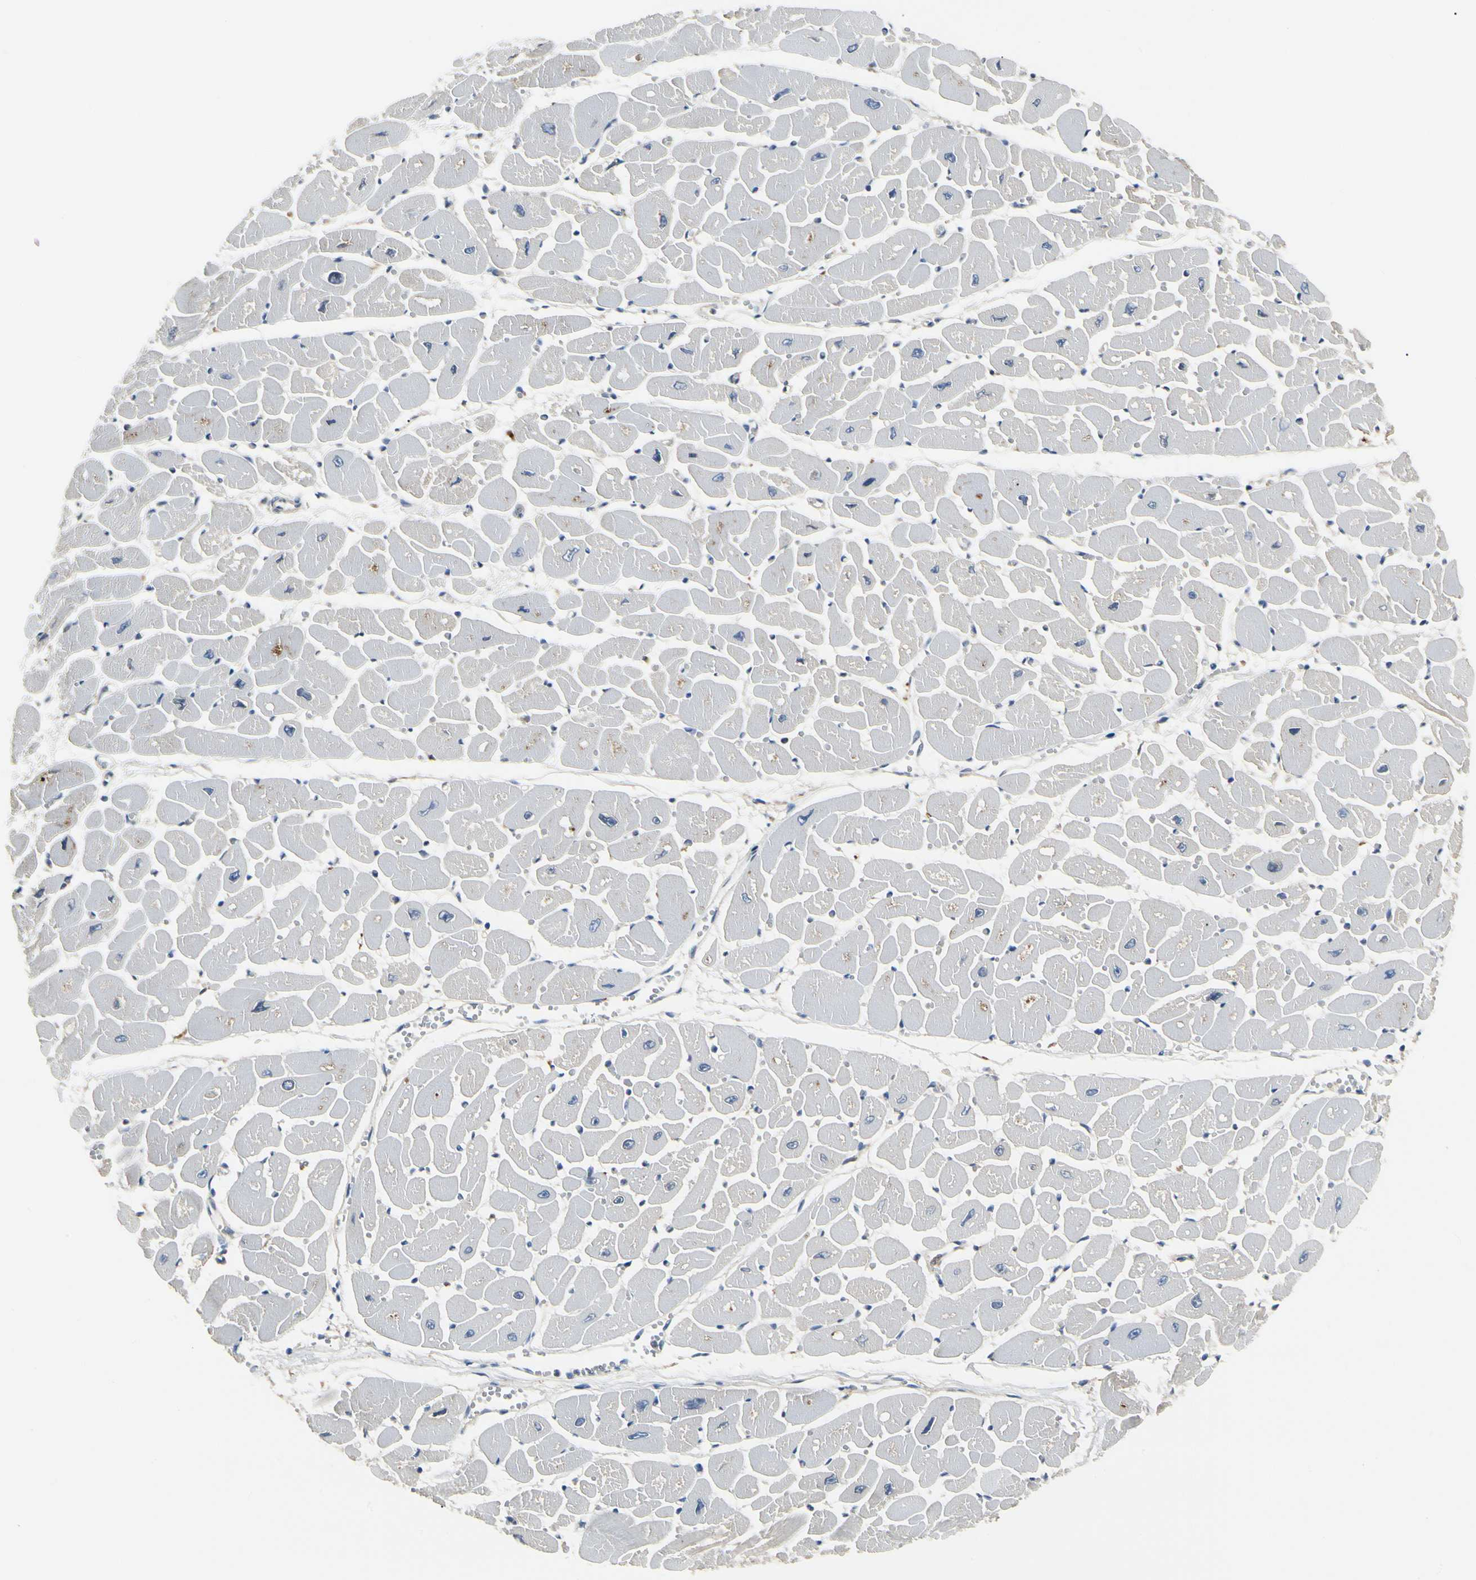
{"staining": {"intensity": "weak", "quantity": "<25%", "location": "cytoplasmic/membranous"}, "tissue": "heart muscle", "cell_type": "Cardiomyocytes", "image_type": "normal", "snomed": [{"axis": "morphology", "description": "Normal tissue, NOS"}, {"axis": "topography", "description": "Heart"}], "caption": "Benign heart muscle was stained to show a protein in brown. There is no significant staining in cardiomyocytes. (DAB IHC, high magnification).", "gene": "NME1", "patient": {"sex": "female", "age": 54}}